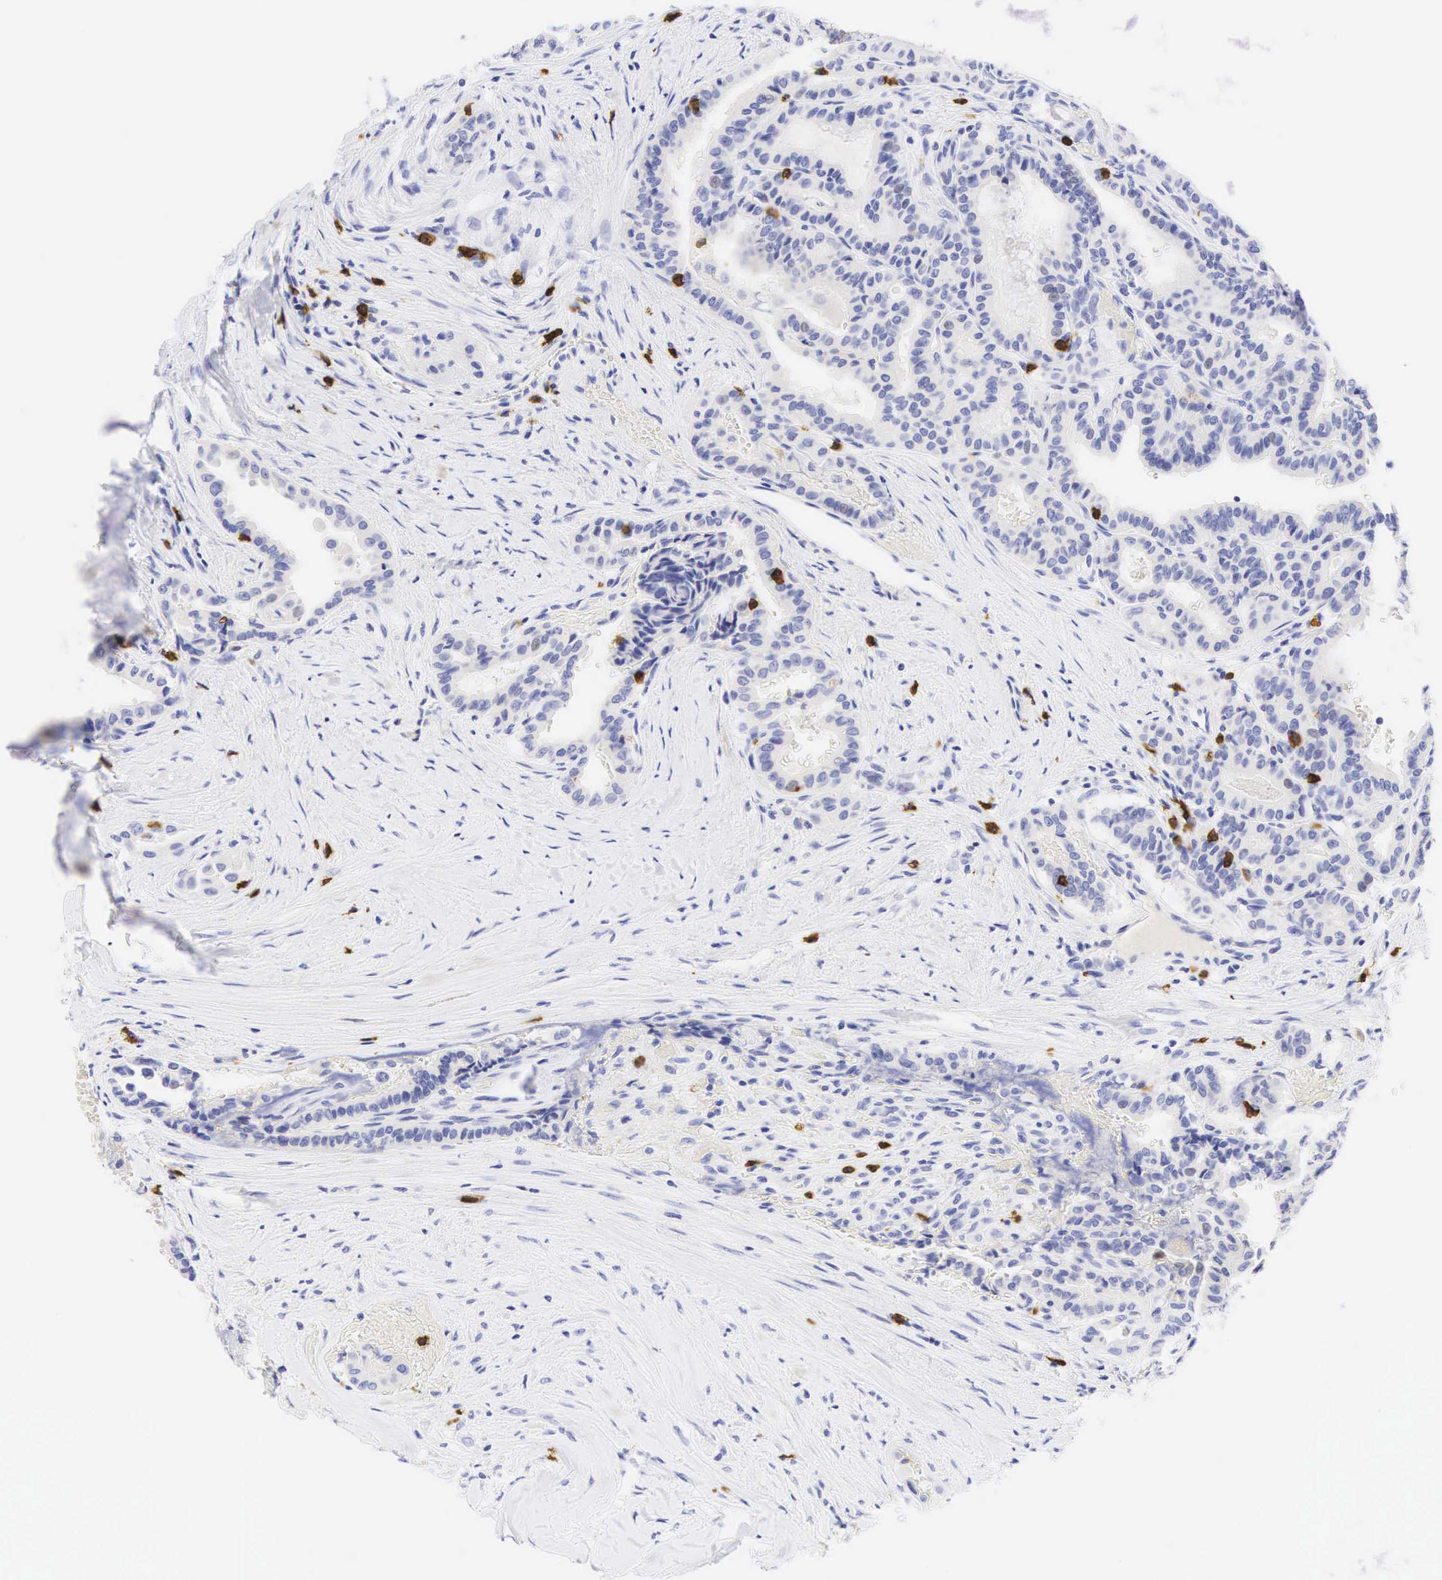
{"staining": {"intensity": "negative", "quantity": "none", "location": "none"}, "tissue": "thyroid cancer", "cell_type": "Tumor cells", "image_type": "cancer", "snomed": [{"axis": "morphology", "description": "Papillary adenocarcinoma, NOS"}, {"axis": "topography", "description": "Thyroid gland"}], "caption": "This histopathology image is of thyroid cancer (papillary adenocarcinoma) stained with IHC to label a protein in brown with the nuclei are counter-stained blue. There is no expression in tumor cells.", "gene": "CD8A", "patient": {"sex": "male", "age": 87}}